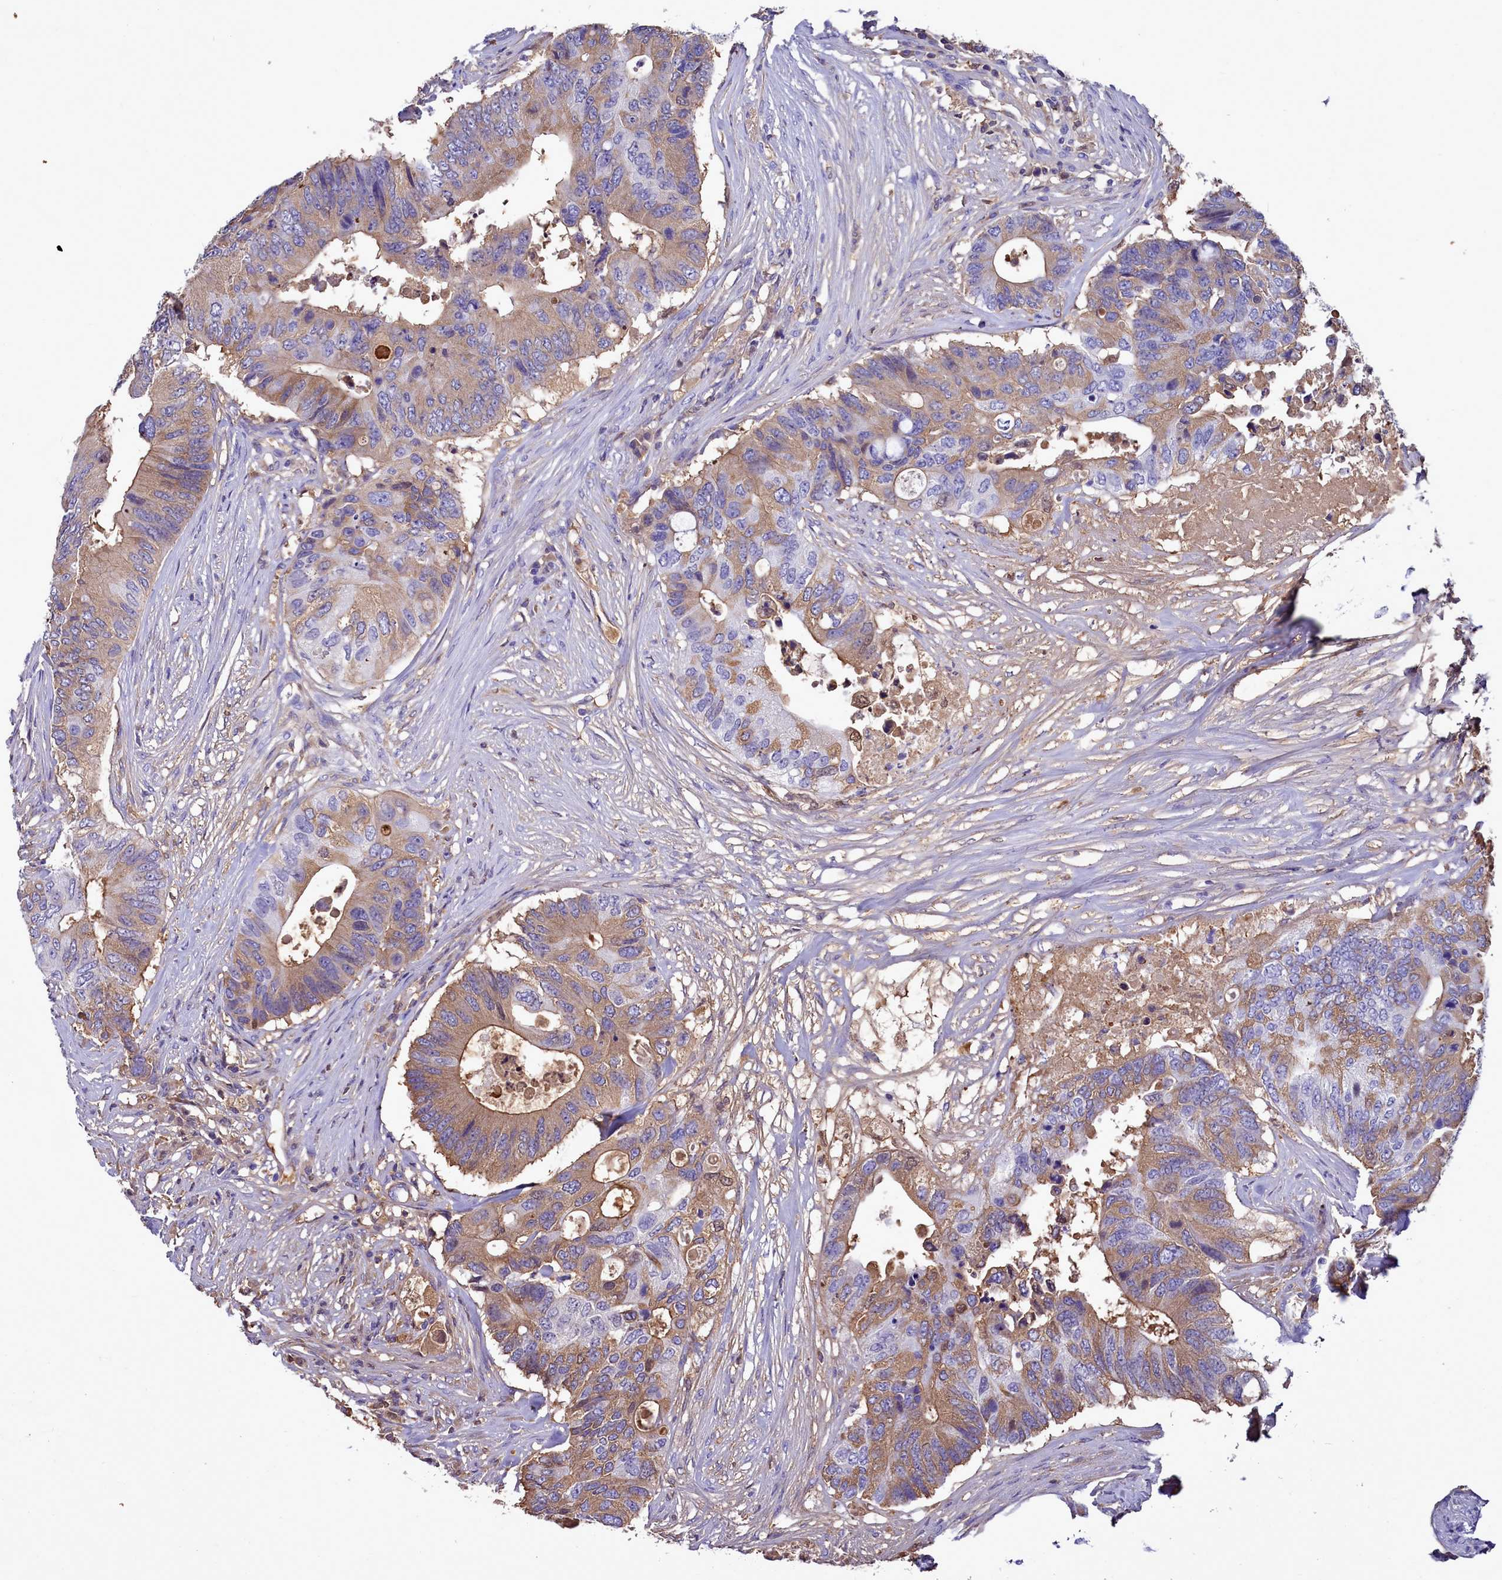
{"staining": {"intensity": "moderate", "quantity": "25%-75%", "location": "cytoplasmic/membranous"}, "tissue": "colorectal cancer", "cell_type": "Tumor cells", "image_type": "cancer", "snomed": [{"axis": "morphology", "description": "Adenocarcinoma, NOS"}, {"axis": "topography", "description": "Colon"}], "caption": "Protein staining shows moderate cytoplasmic/membranous positivity in about 25%-75% of tumor cells in colorectal adenocarcinoma.", "gene": "H1-7", "patient": {"sex": "male", "age": 71}}